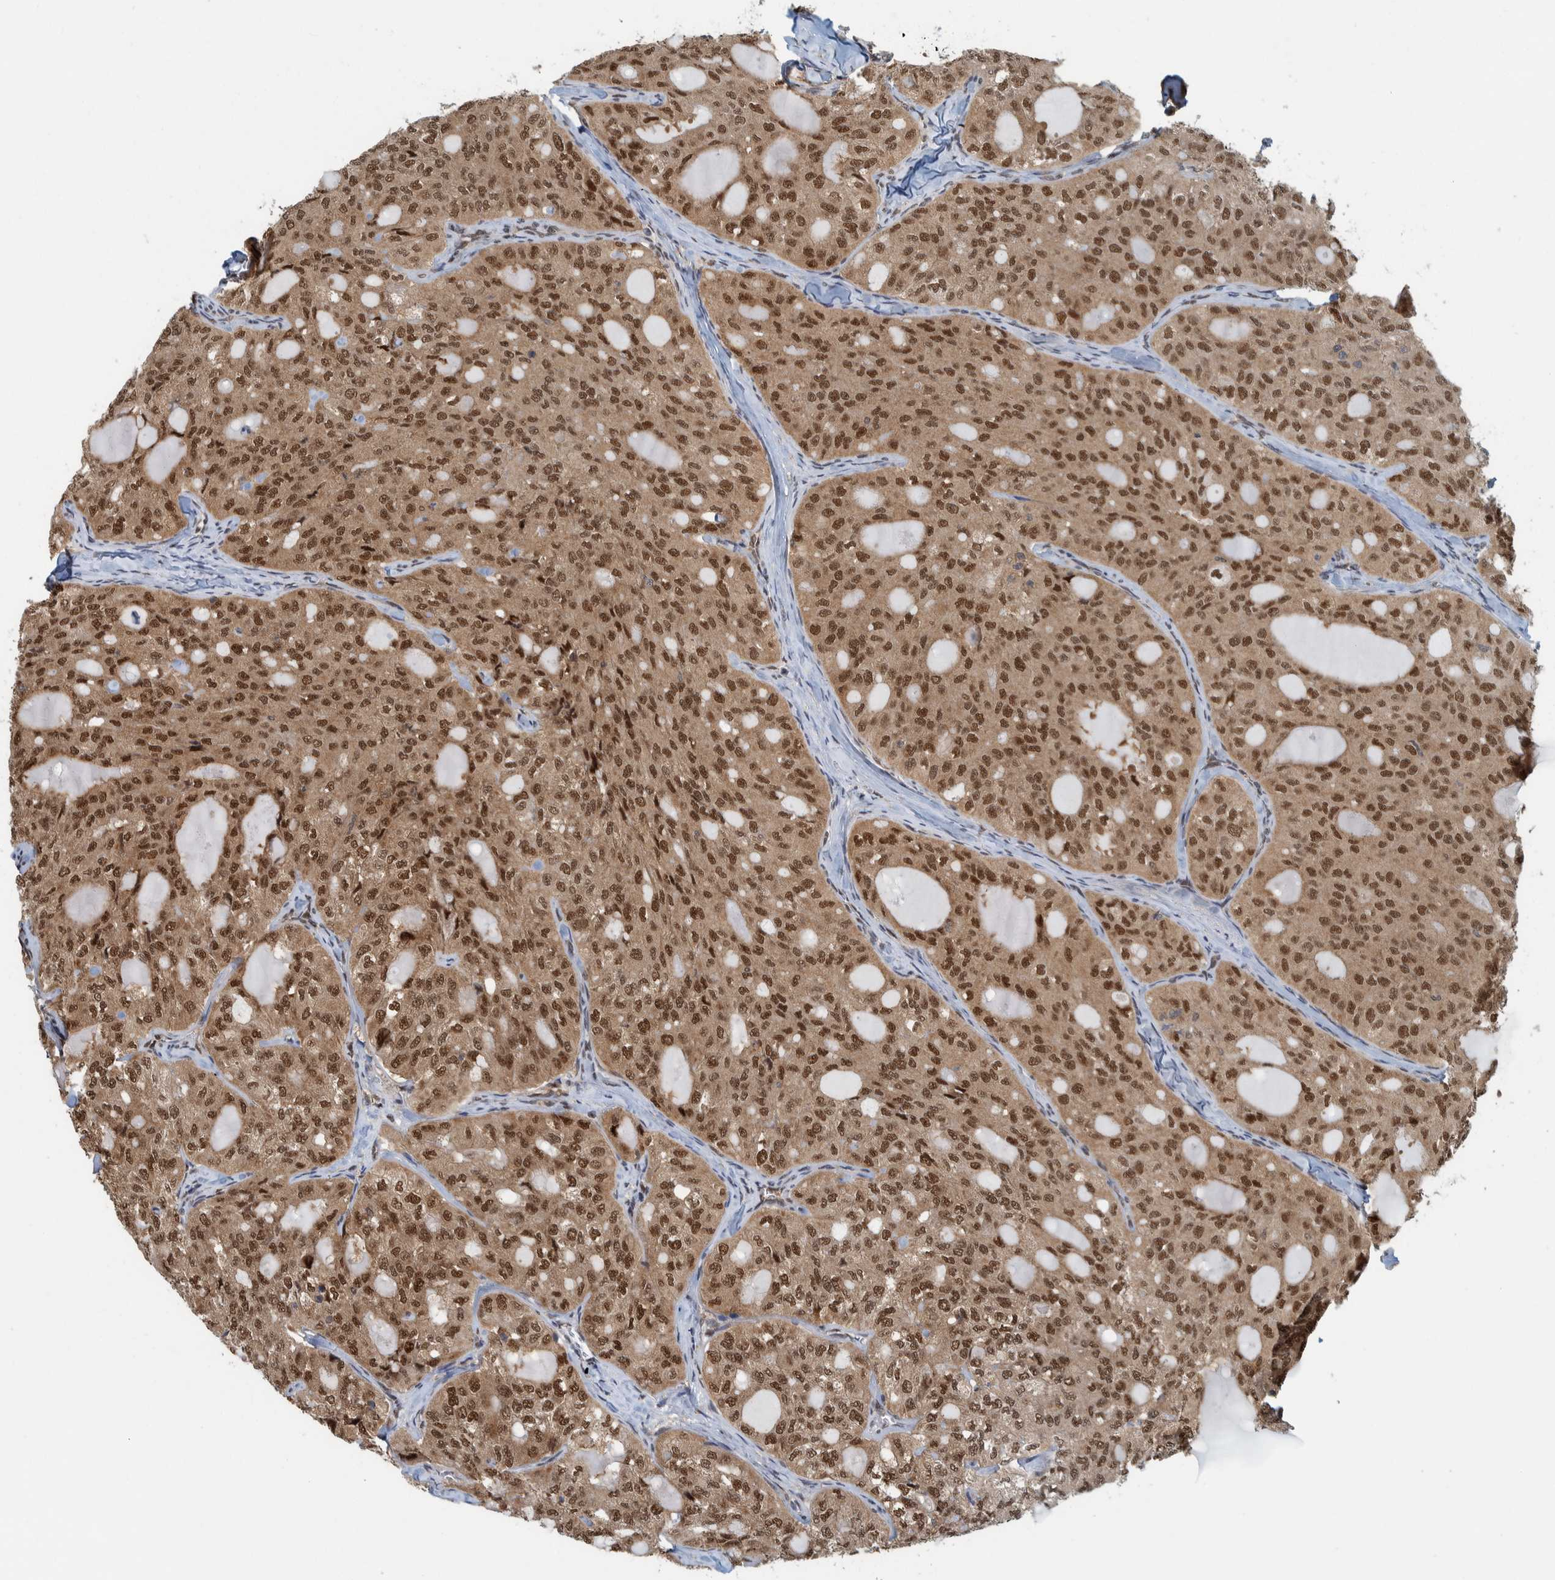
{"staining": {"intensity": "strong", "quantity": ">75%", "location": "cytoplasmic/membranous,nuclear"}, "tissue": "thyroid cancer", "cell_type": "Tumor cells", "image_type": "cancer", "snomed": [{"axis": "morphology", "description": "Follicular adenoma carcinoma, NOS"}, {"axis": "topography", "description": "Thyroid gland"}], "caption": "Thyroid cancer (follicular adenoma carcinoma) stained with immunohistochemistry (IHC) reveals strong cytoplasmic/membranous and nuclear staining in approximately >75% of tumor cells.", "gene": "COPS3", "patient": {"sex": "male", "age": 75}}